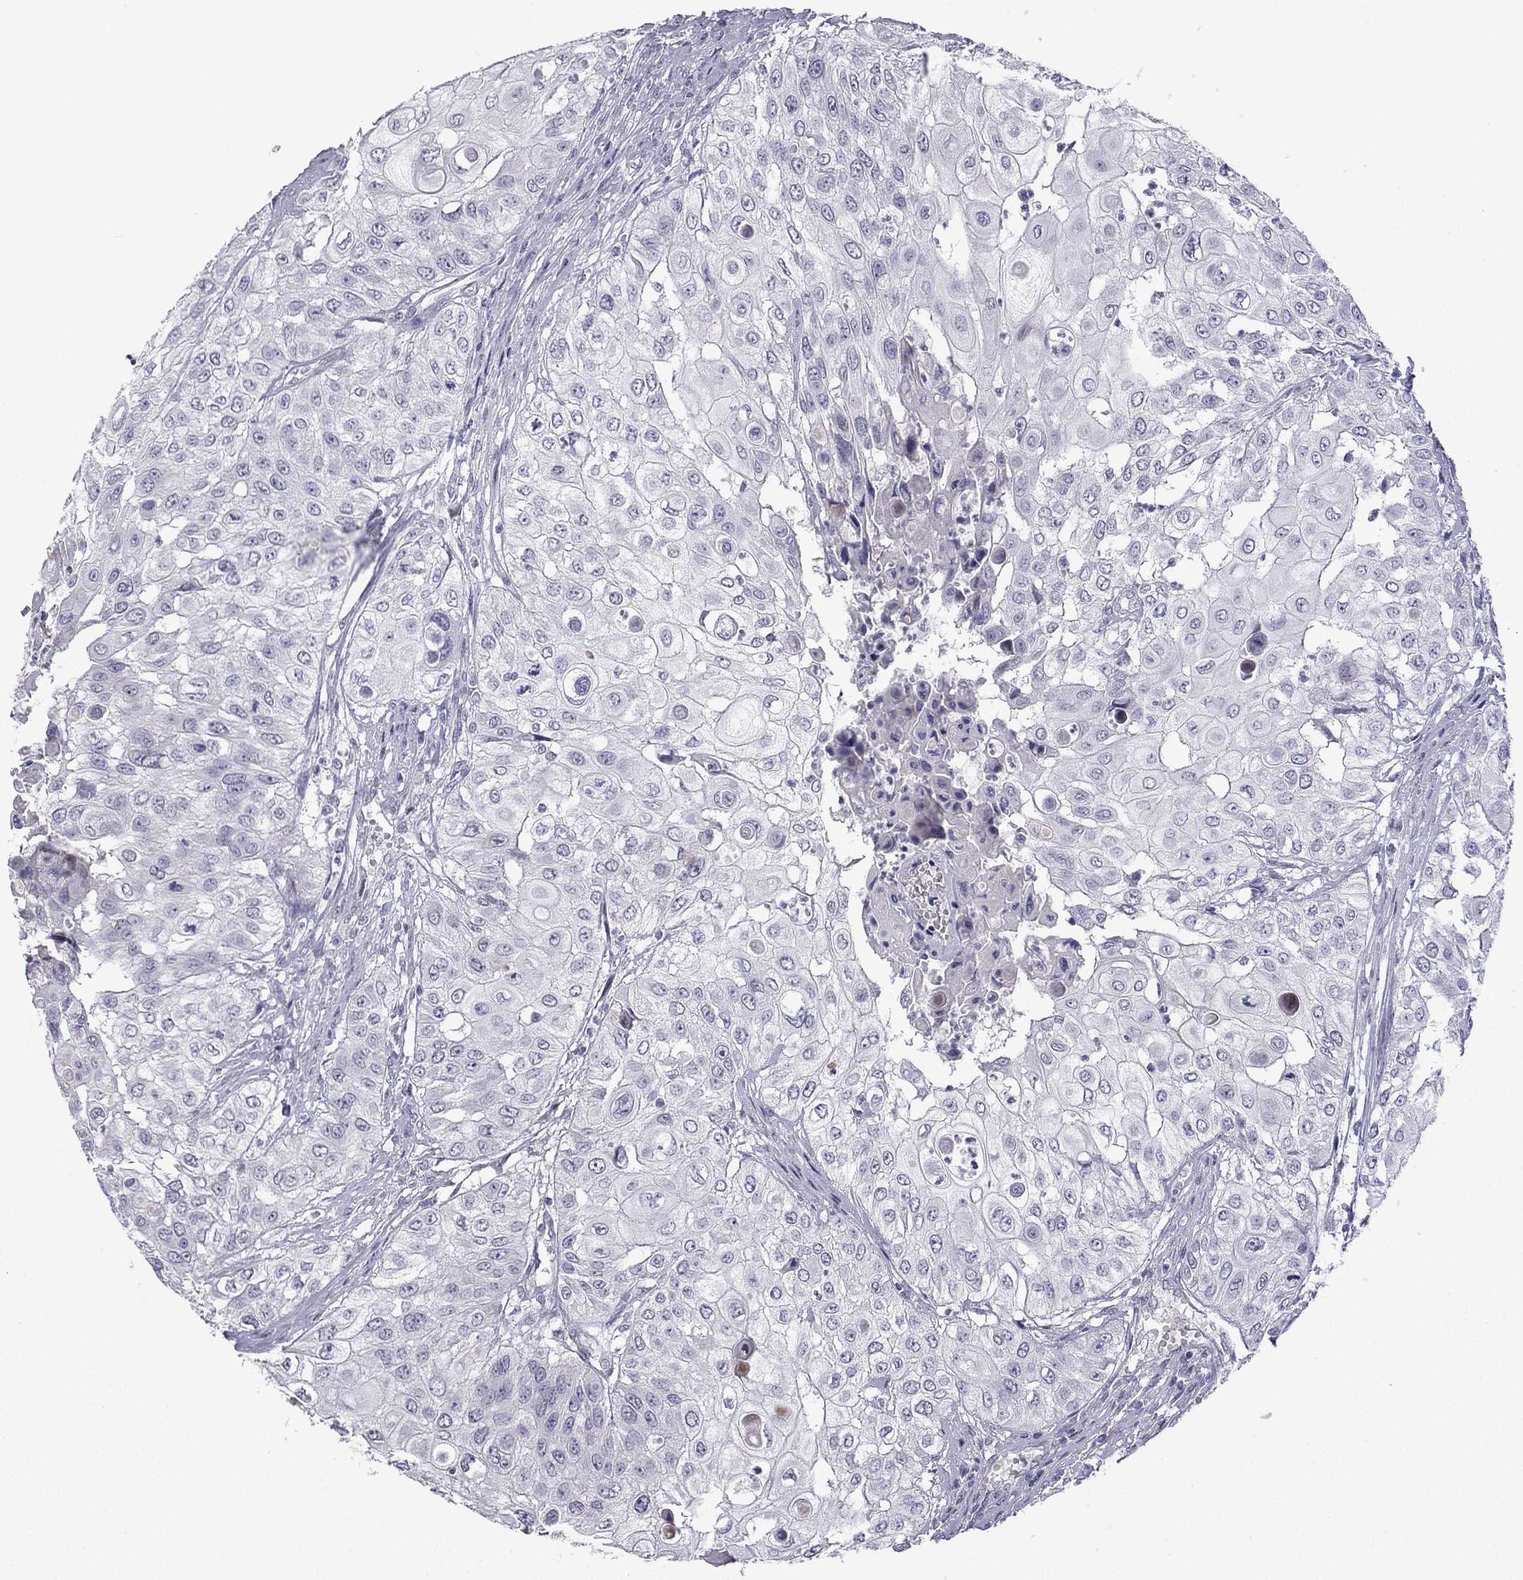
{"staining": {"intensity": "negative", "quantity": "none", "location": "none"}, "tissue": "urothelial cancer", "cell_type": "Tumor cells", "image_type": "cancer", "snomed": [{"axis": "morphology", "description": "Urothelial carcinoma, High grade"}, {"axis": "topography", "description": "Urinary bladder"}], "caption": "Urothelial cancer was stained to show a protein in brown. There is no significant expression in tumor cells.", "gene": "CFAP70", "patient": {"sex": "female", "age": 79}}